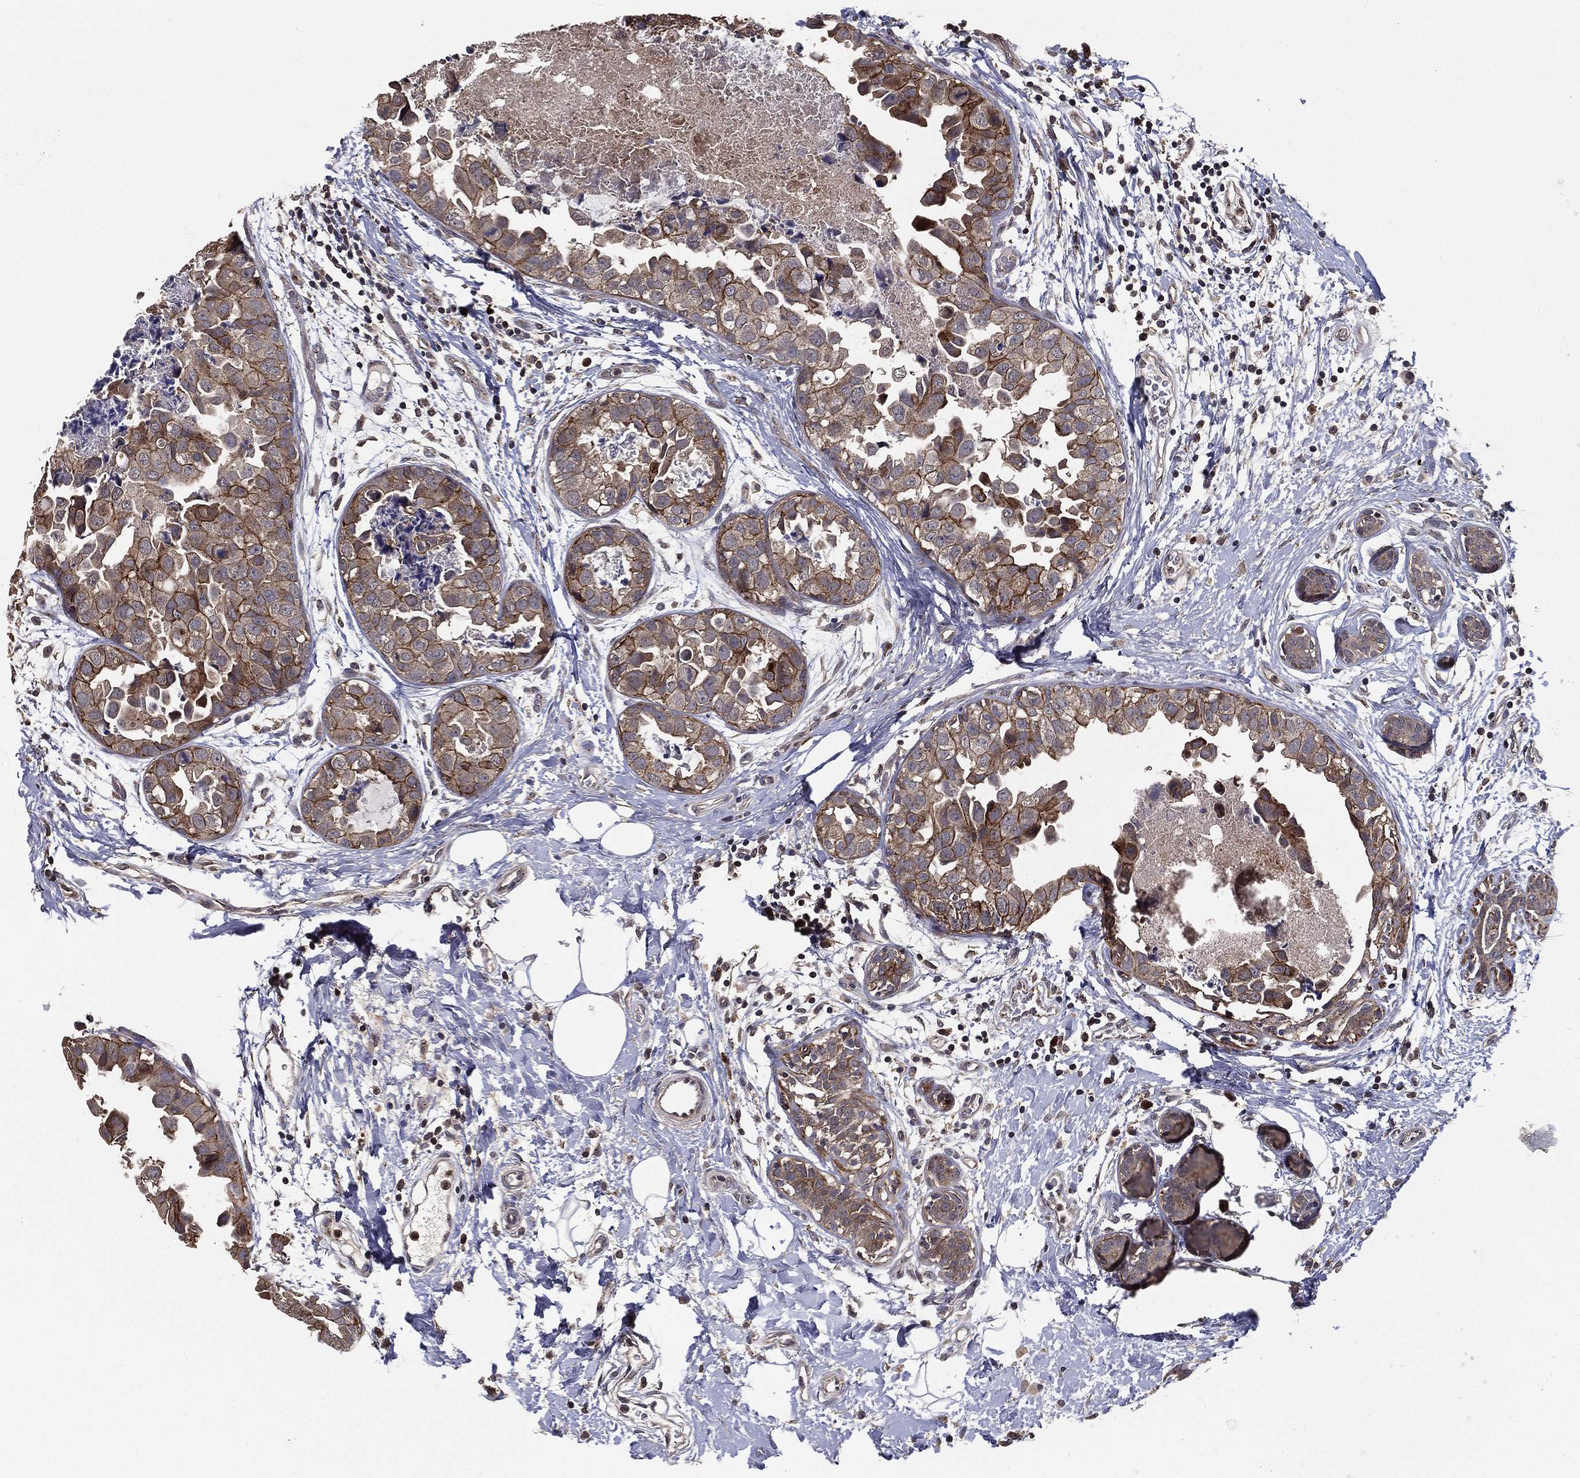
{"staining": {"intensity": "strong", "quantity": "<25%", "location": "cytoplasmic/membranous"}, "tissue": "breast cancer", "cell_type": "Tumor cells", "image_type": "cancer", "snomed": [{"axis": "morphology", "description": "Normal tissue, NOS"}, {"axis": "morphology", "description": "Duct carcinoma"}, {"axis": "topography", "description": "Breast"}], "caption": "A high-resolution image shows IHC staining of invasive ductal carcinoma (breast), which reveals strong cytoplasmic/membranous expression in approximately <25% of tumor cells.", "gene": "PCNT", "patient": {"sex": "female", "age": 40}}